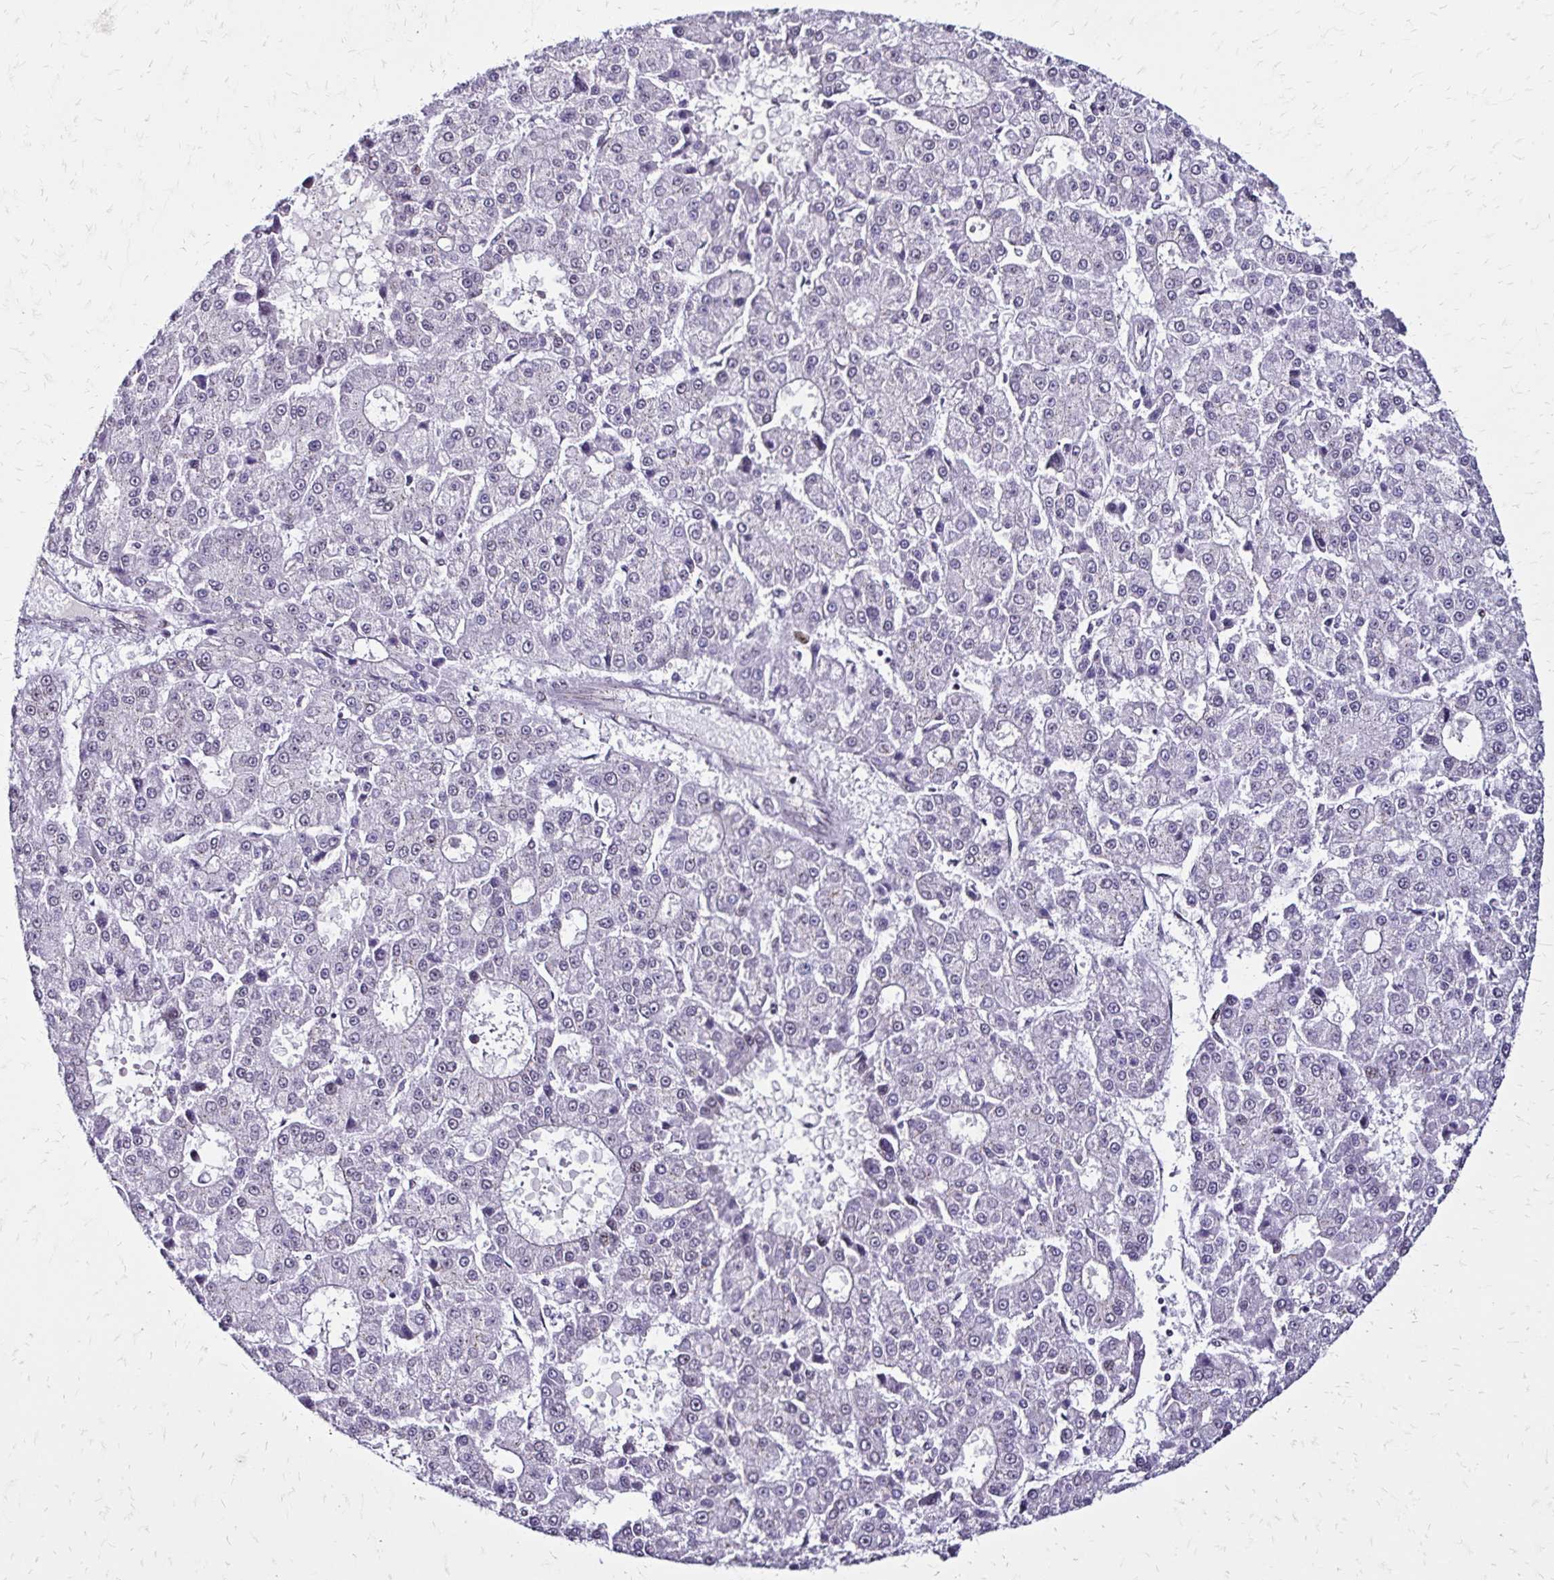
{"staining": {"intensity": "negative", "quantity": "none", "location": "none"}, "tissue": "liver cancer", "cell_type": "Tumor cells", "image_type": "cancer", "snomed": [{"axis": "morphology", "description": "Carcinoma, Hepatocellular, NOS"}, {"axis": "topography", "description": "Liver"}], "caption": "Tumor cells show no significant protein expression in liver cancer.", "gene": "TOB1", "patient": {"sex": "male", "age": 70}}